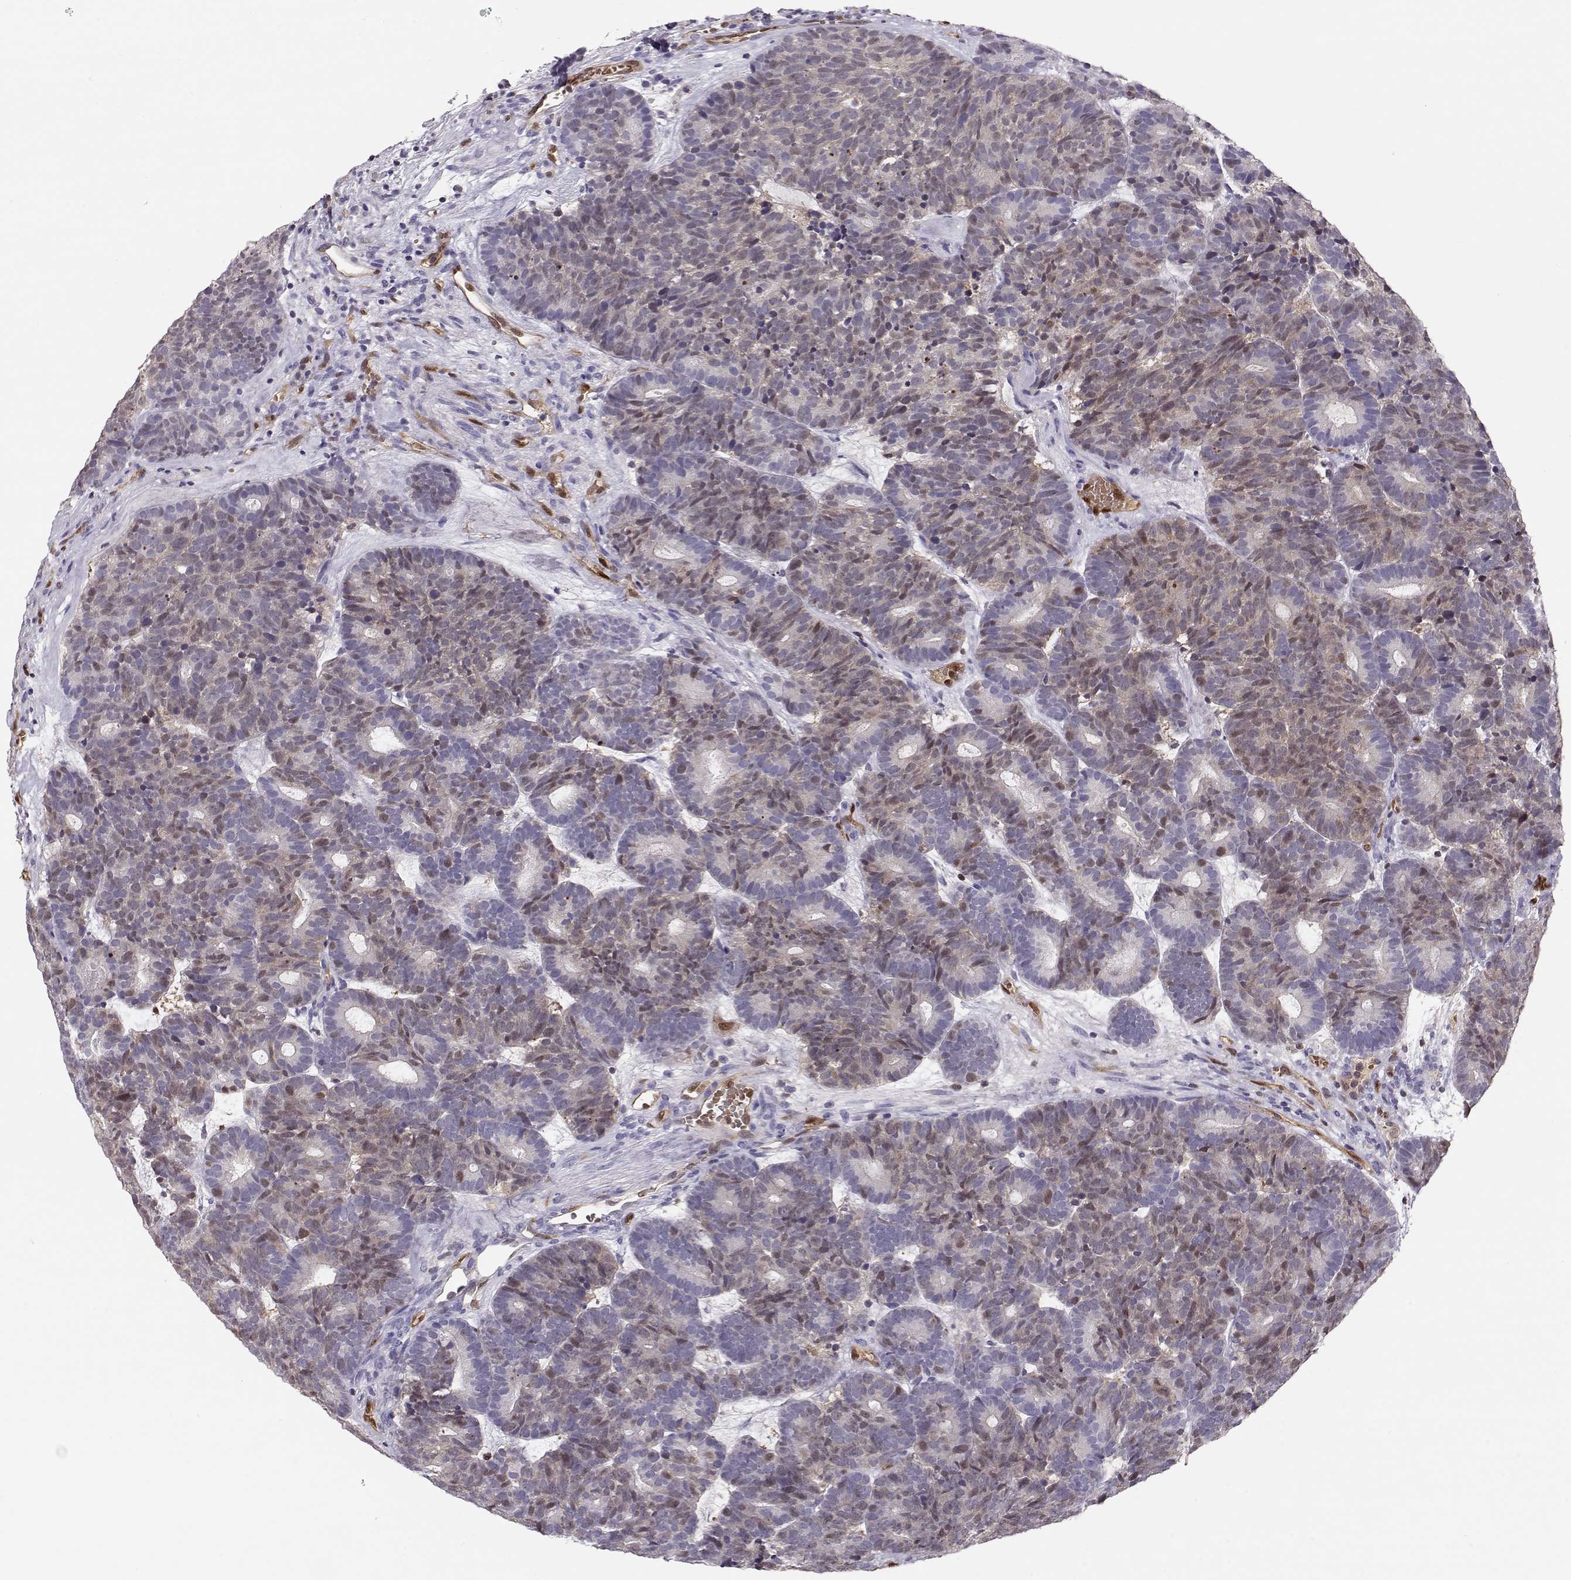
{"staining": {"intensity": "weak", "quantity": "25%-75%", "location": "nuclear"}, "tissue": "head and neck cancer", "cell_type": "Tumor cells", "image_type": "cancer", "snomed": [{"axis": "morphology", "description": "Adenocarcinoma, NOS"}, {"axis": "topography", "description": "Head-Neck"}], "caption": "Tumor cells demonstrate low levels of weak nuclear staining in about 25%-75% of cells in adenocarcinoma (head and neck).", "gene": "PNP", "patient": {"sex": "female", "age": 81}}